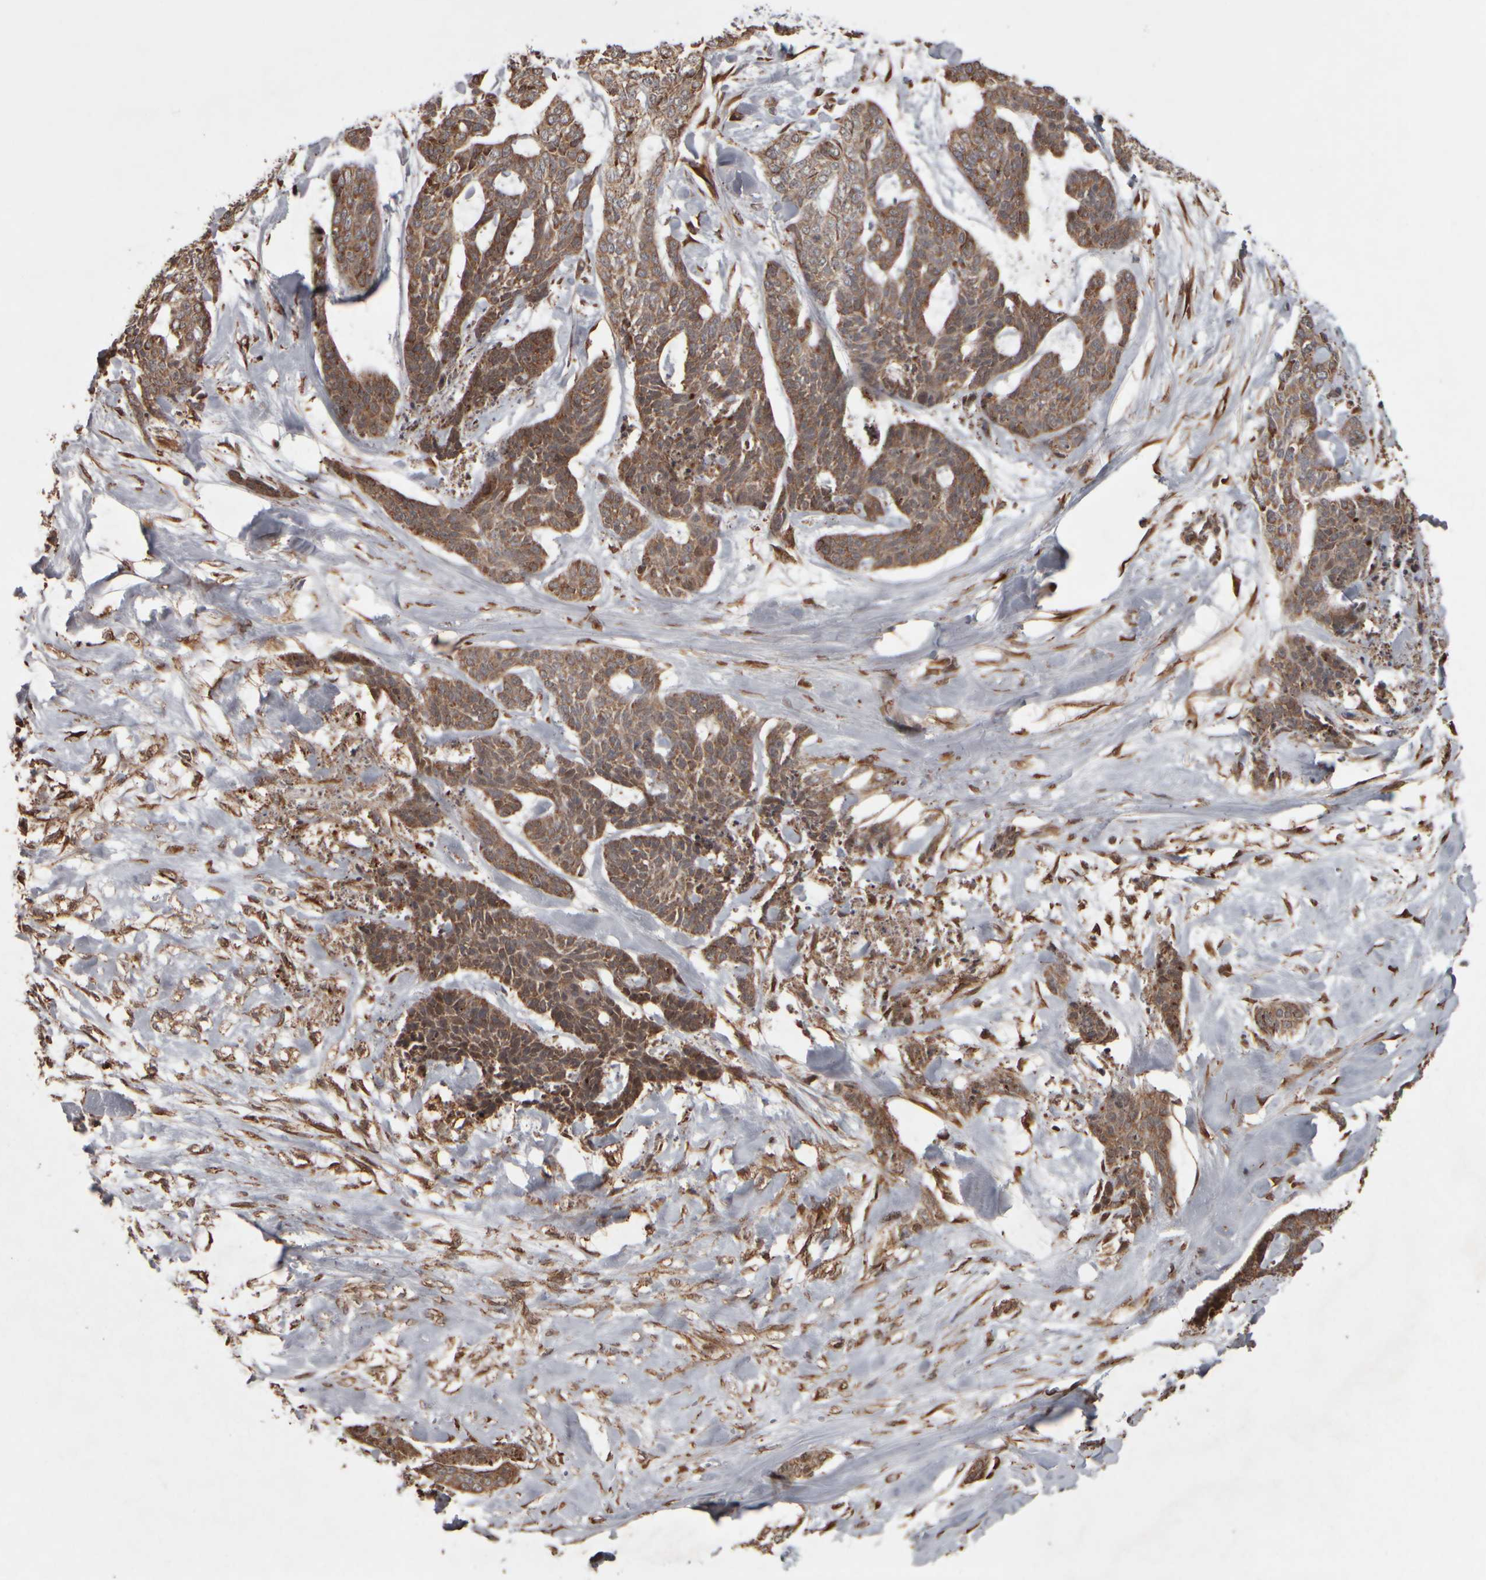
{"staining": {"intensity": "moderate", "quantity": ">75%", "location": "cytoplasmic/membranous"}, "tissue": "skin cancer", "cell_type": "Tumor cells", "image_type": "cancer", "snomed": [{"axis": "morphology", "description": "Basal cell carcinoma"}, {"axis": "topography", "description": "Skin"}], "caption": "Approximately >75% of tumor cells in human skin cancer (basal cell carcinoma) demonstrate moderate cytoplasmic/membranous protein staining as visualized by brown immunohistochemical staining.", "gene": "AGBL3", "patient": {"sex": "female", "age": 64}}